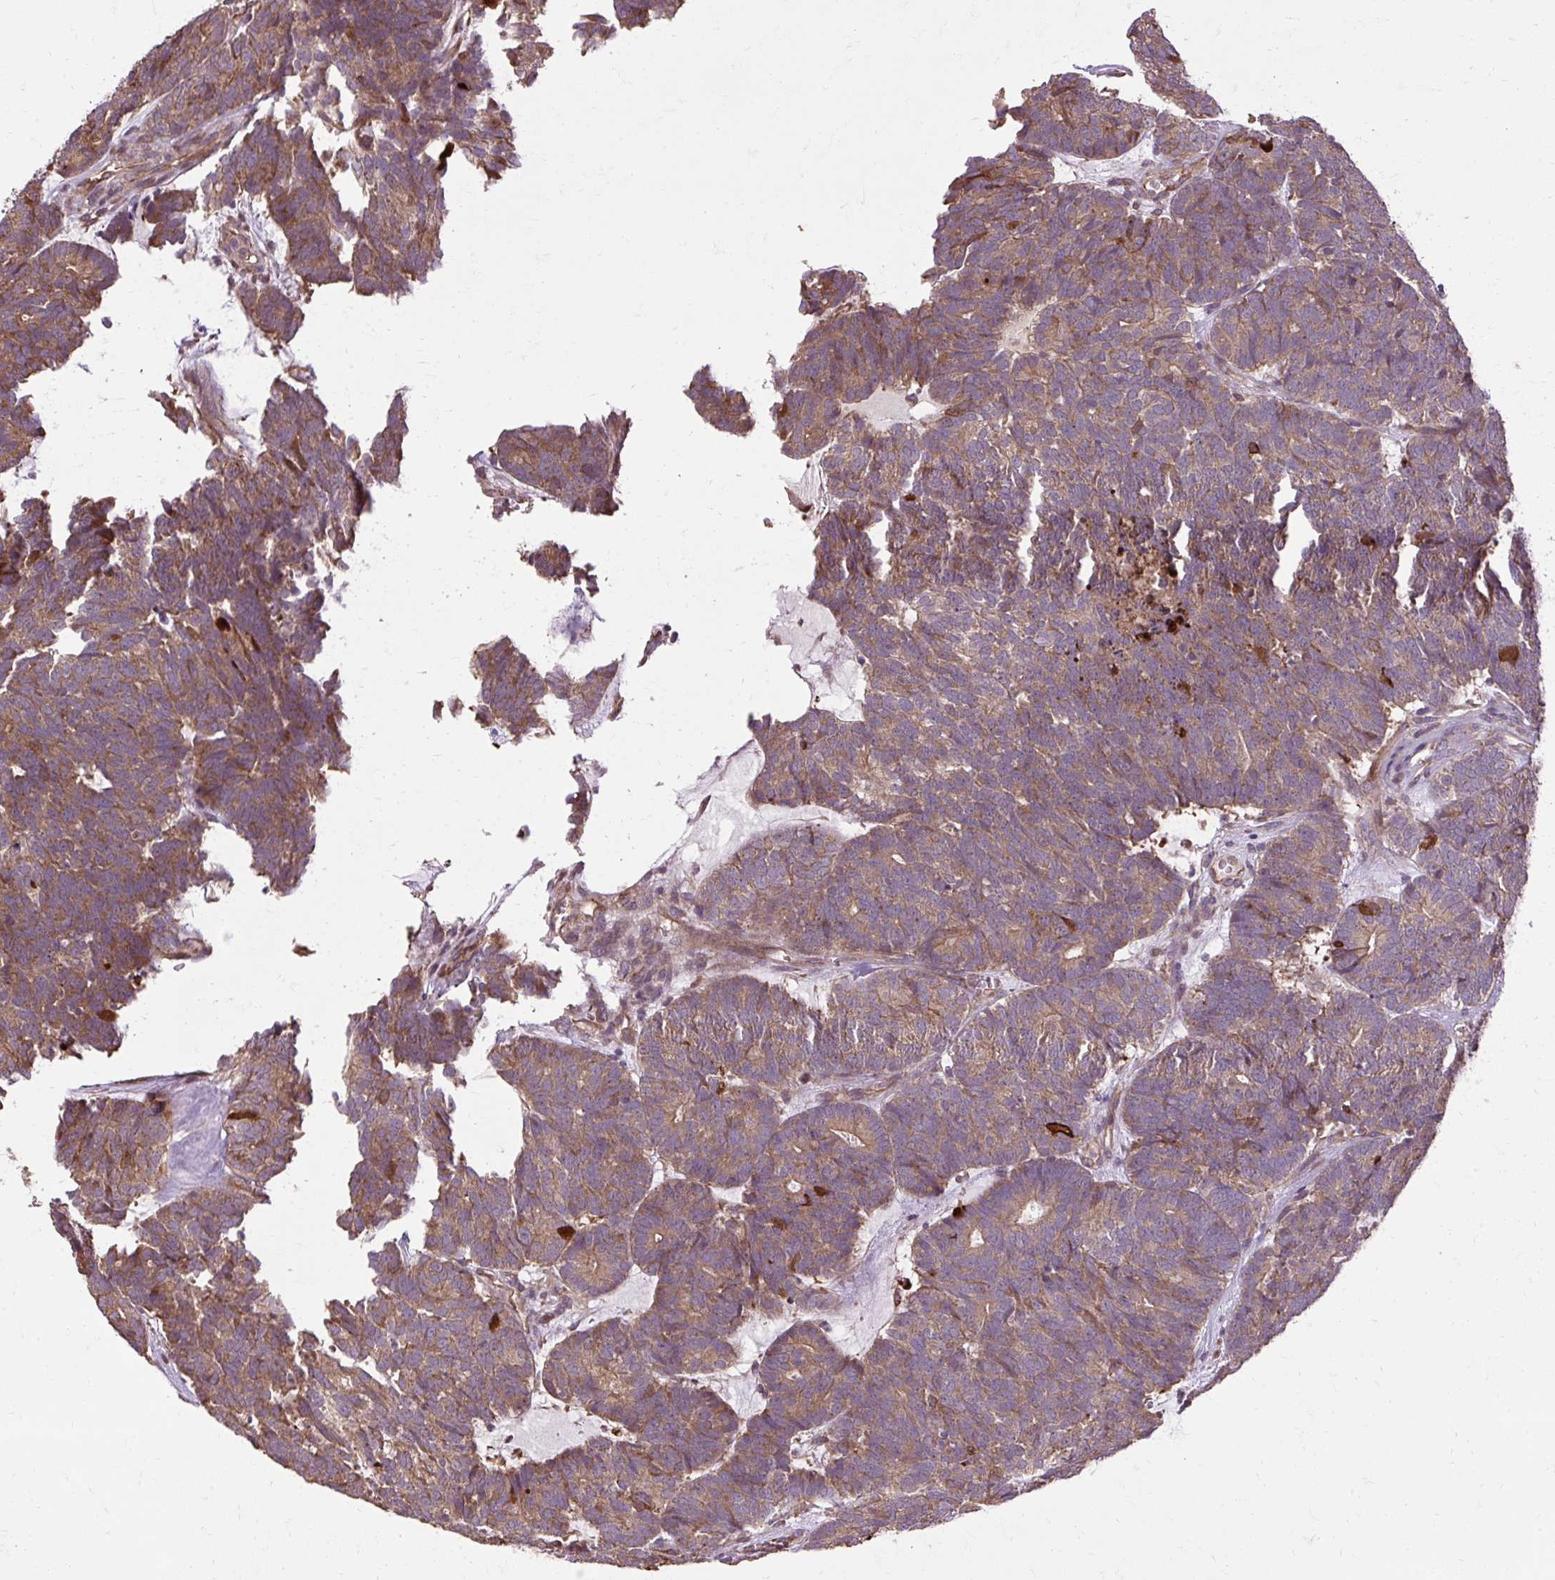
{"staining": {"intensity": "moderate", "quantity": ">75%", "location": "cytoplasmic/membranous"}, "tissue": "head and neck cancer", "cell_type": "Tumor cells", "image_type": "cancer", "snomed": [{"axis": "morphology", "description": "Adenocarcinoma, NOS"}, {"axis": "topography", "description": "Head-Neck"}], "caption": "Tumor cells demonstrate medium levels of moderate cytoplasmic/membranous positivity in approximately >75% of cells in adenocarcinoma (head and neck). The protein of interest is shown in brown color, while the nuclei are stained blue.", "gene": "FLRT1", "patient": {"sex": "female", "age": 81}}